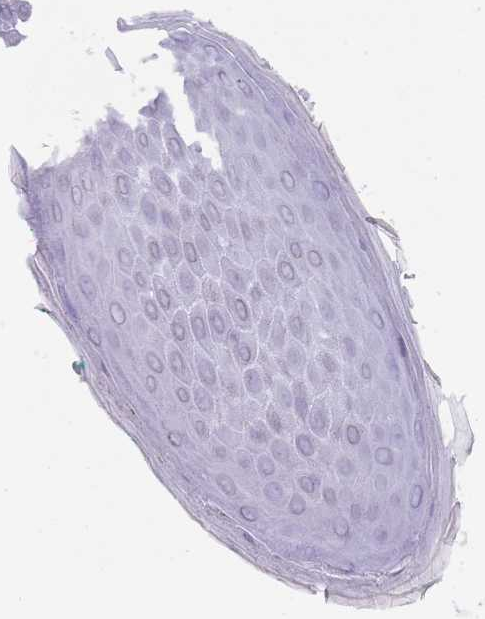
{"staining": {"intensity": "moderate", "quantity": "25%-75%", "location": "nuclear"}, "tissue": "skin", "cell_type": "Epidermal cells", "image_type": "normal", "snomed": [{"axis": "morphology", "description": "Normal tissue, NOS"}, {"axis": "topography", "description": "Anal"}], "caption": "Immunohistochemical staining of benign skin exhibits moderate nuclear protein staining in about 25%-75% of epidermal cells.", "gene": "ENSG00000285547", "patient": {"sex": "male", "age": 74}}